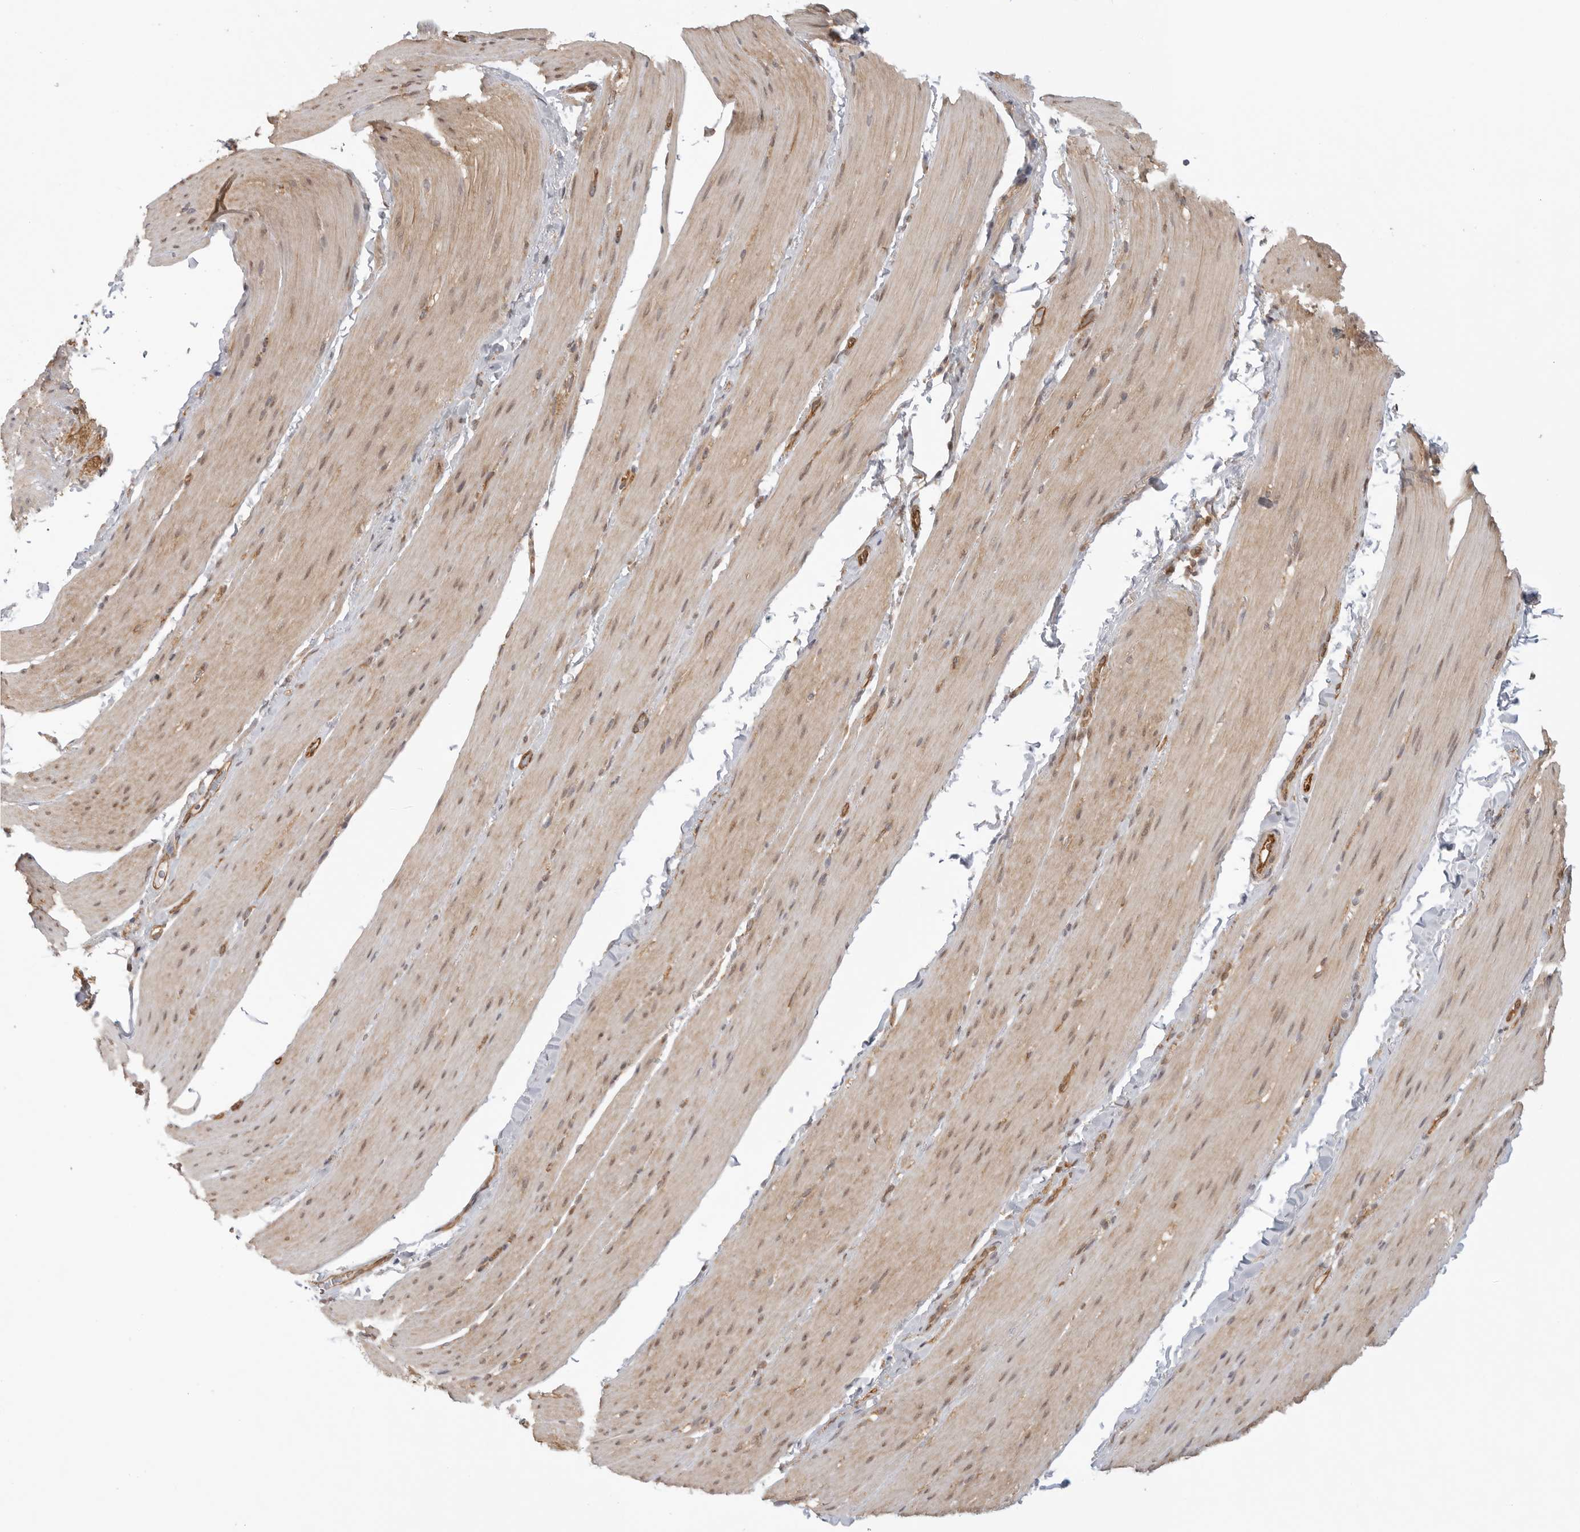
{"staining": {"intensity": "moderate", "quantity": "25%-75%", "location": "cytoplasmic/membranous,nuclear"}, "tissue": "smooth muscle", "cell_type": "Smooth muscle cells", "image_type": "normal", "snomed": [{"axis": "morphology", "description": "Normal tissue, NOS"}, {"axis": "topography", "description": "Smooth muscle"}, {"axis": "topography", "description": "Small intestine"}], "caption": "Immunohistochemical staining of normal smooth muscle displays medium levels of moderate cytoplasmic/membranous,nuclear positivity in about 25%-75% of smooth muscle cells. The staining was performed using DAB, with brown indicating positive protein expression. Nuclei are stained blue with hematoxylin.", "gene": "ATOH7", "patient": {"sex": "female", "age": 84}}